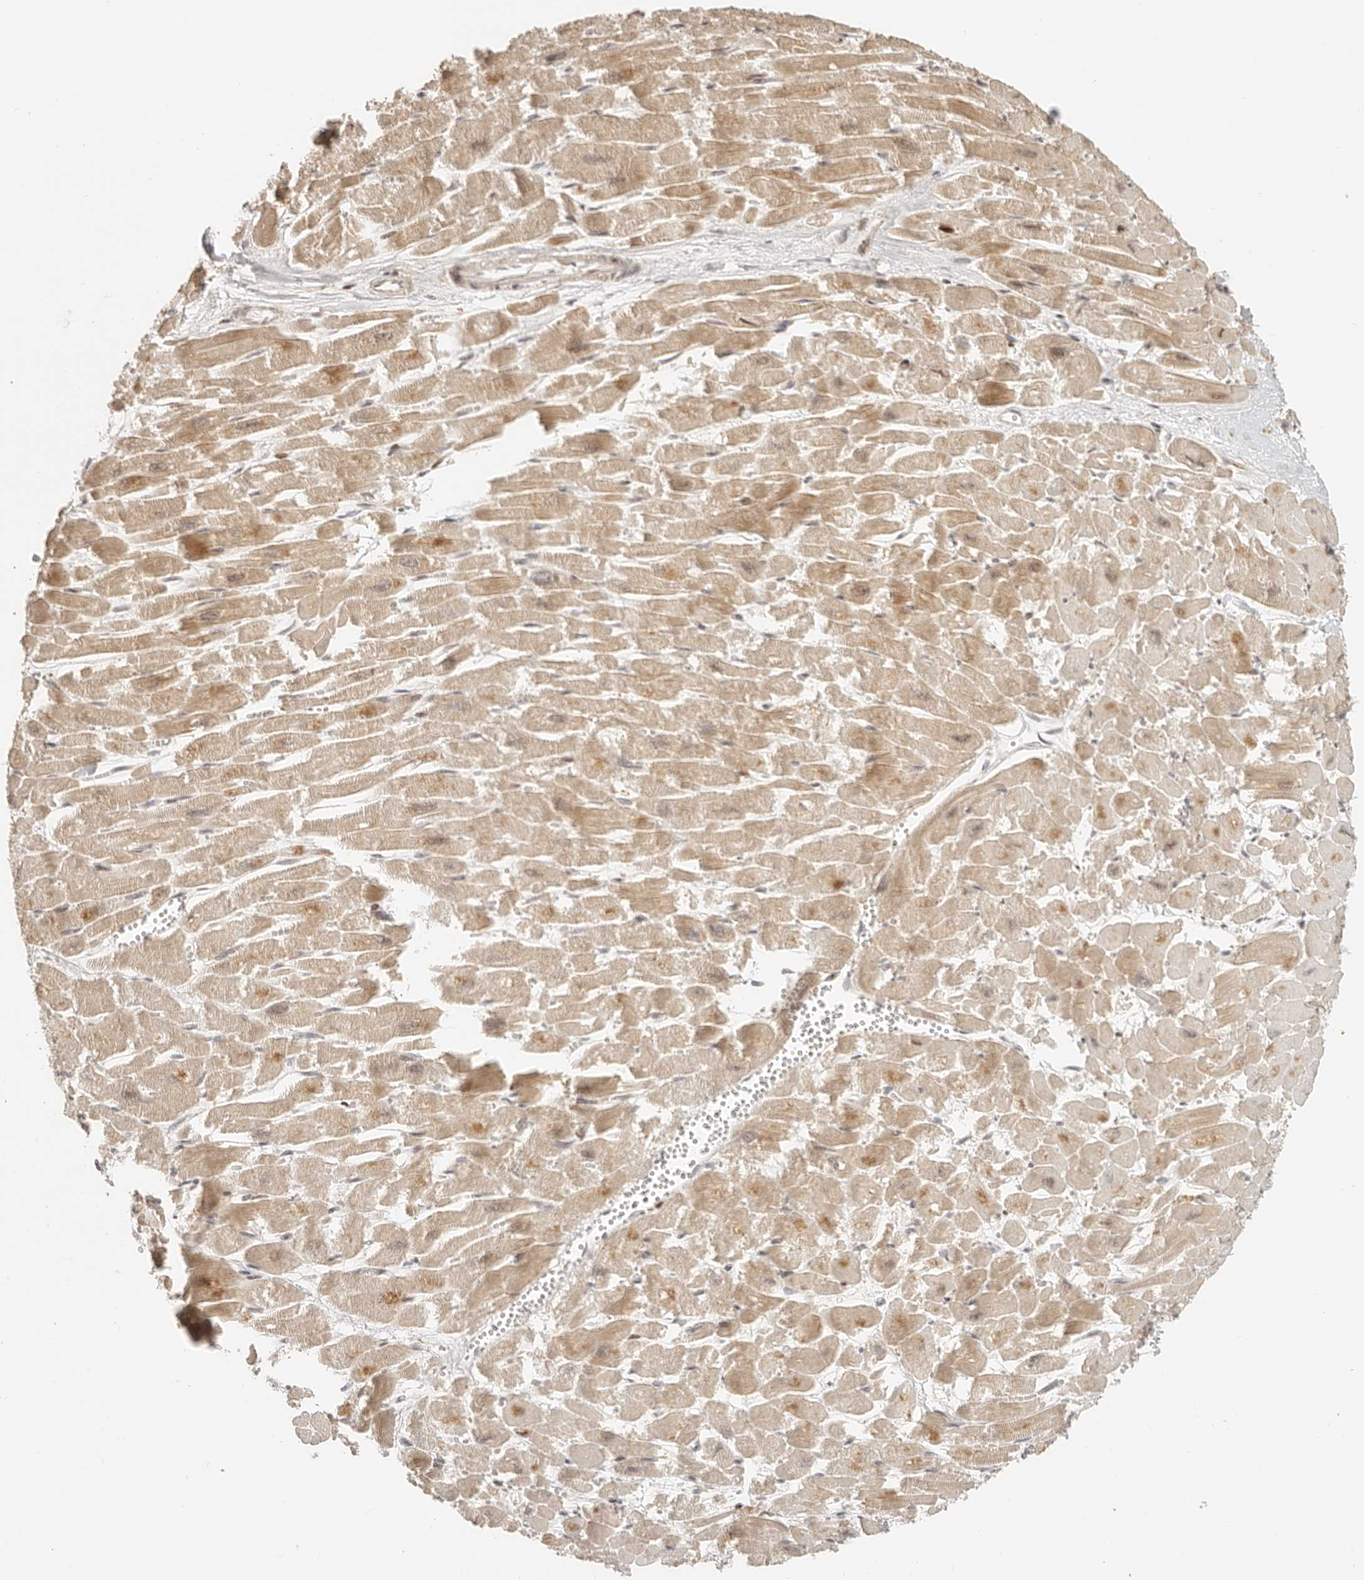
{"staining": {"intensity": "moderate", "quantity": ">75%", "location": "cytoplasmic/membranous,nuclear"}, "tissue": "heart muscle", "cell_type": "Cardiomyocytes", "image_type": "normal", "snomed": [{"axis": "morphology", "description": "Normal tissue, NOS"}, {"axis": "topography", "description": "Heart"}], "caption": "The histopathology image exhibits a brown stain indicating the presence of a protein in the cytoplasmic/membranous,nuclear of cardiomyocytes in heart muscle.", "gene": "GPBP1L1", "patient": {"sex": "male", "age": 54}}